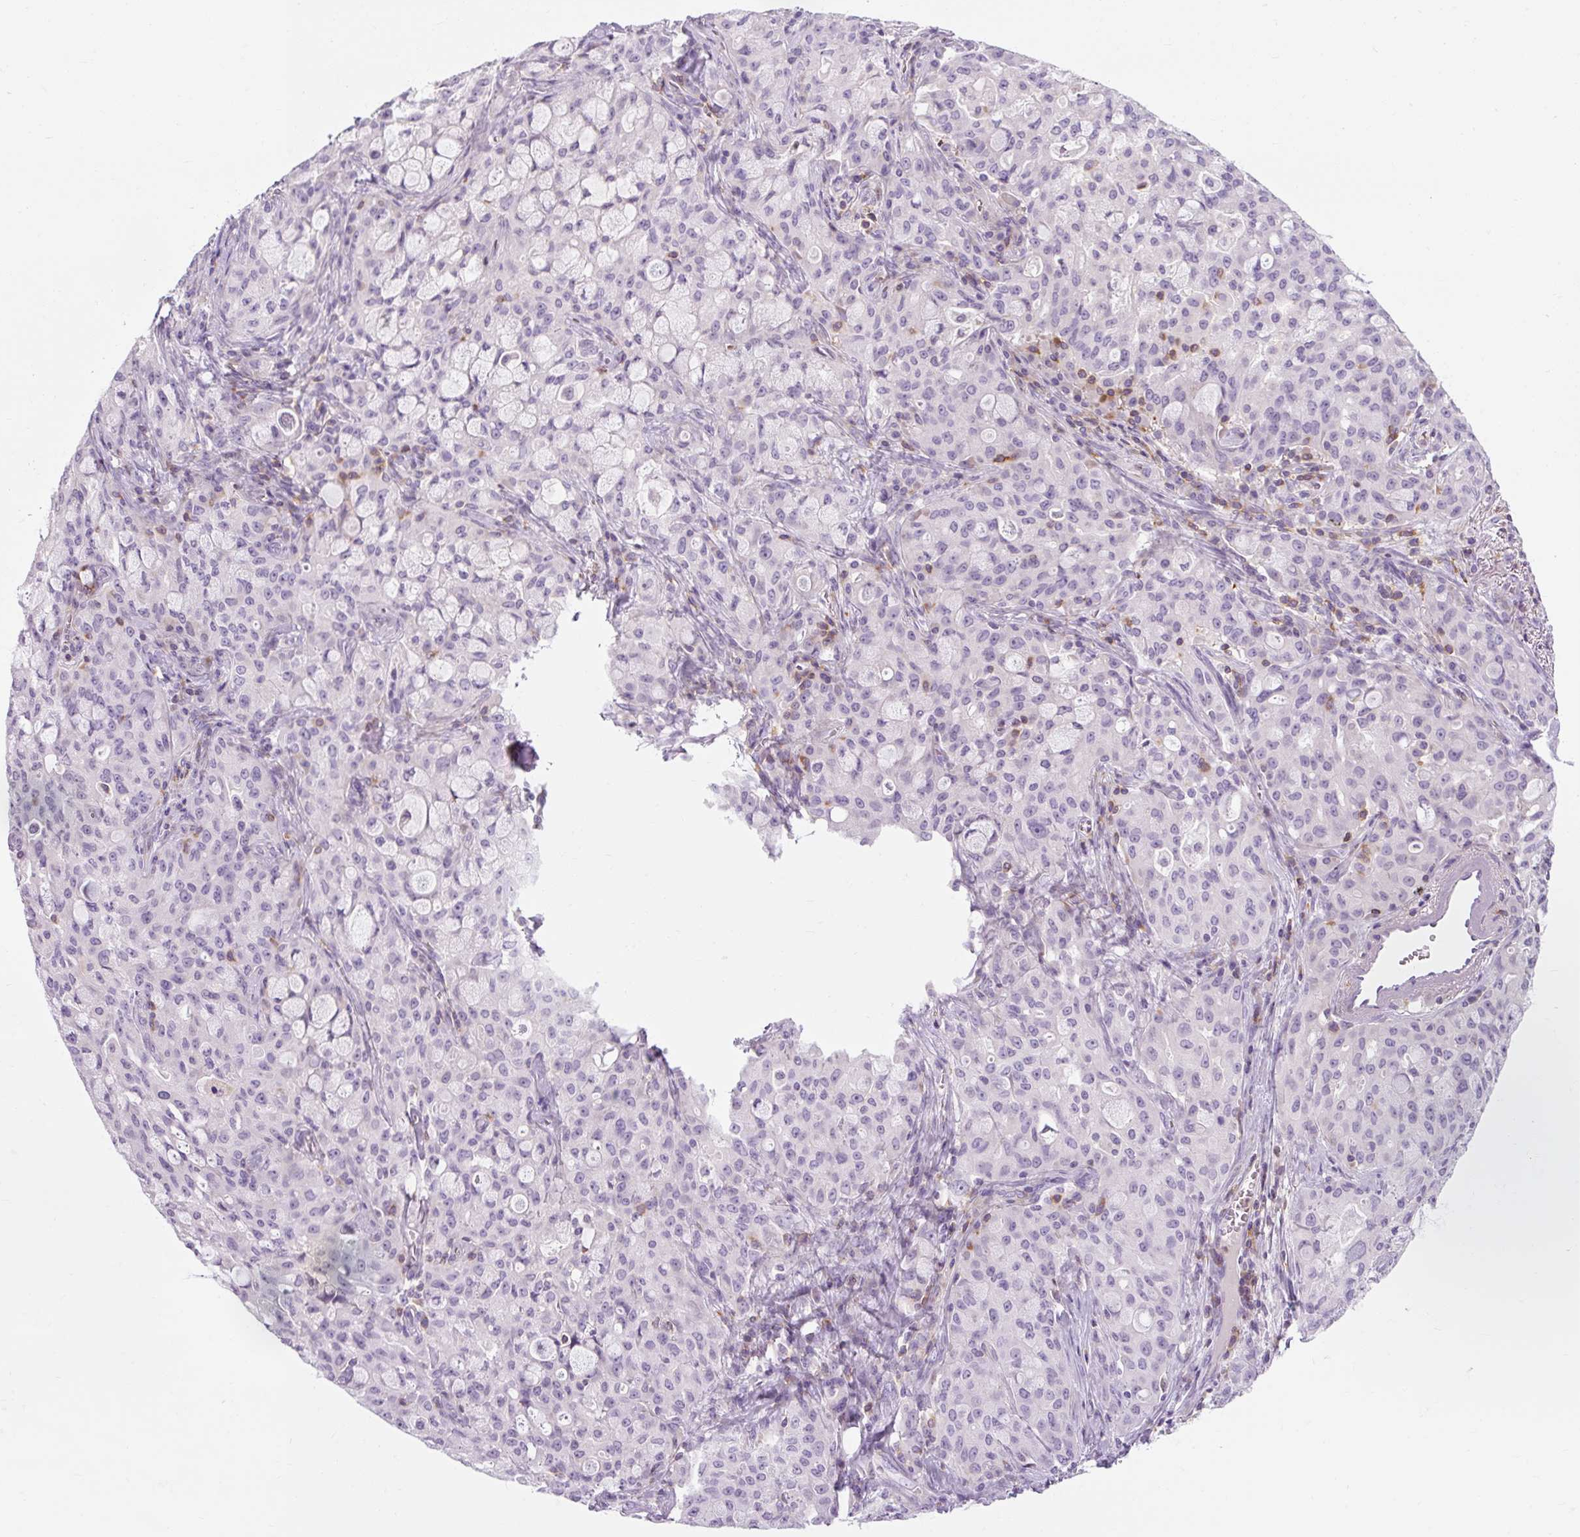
{"staining": {"intensity": "negative", "quantity": "none", "location": "none"}, "tissue": "lung cancer", "cell_type": "Tumor cells", "image_type": "cancer", "snomed": [{"axis": "morphology", "description": "Adenocarcinoma, NOS"}, {"axis": "topography", "description": "Lung"}], "caption": "Micrograph shows no protein staining in tumor cells of lung cancer (adenocarcinoma) tissue. The staining was performed using DAB (3,3'-diaminobenzidine) to visualize the protein expression in brown, while the nuclei were stained in blue with hematoxylin (Magnification: 20x).", "gene": "TIGD2", "patient": {"sex": "female", "age": 44}}